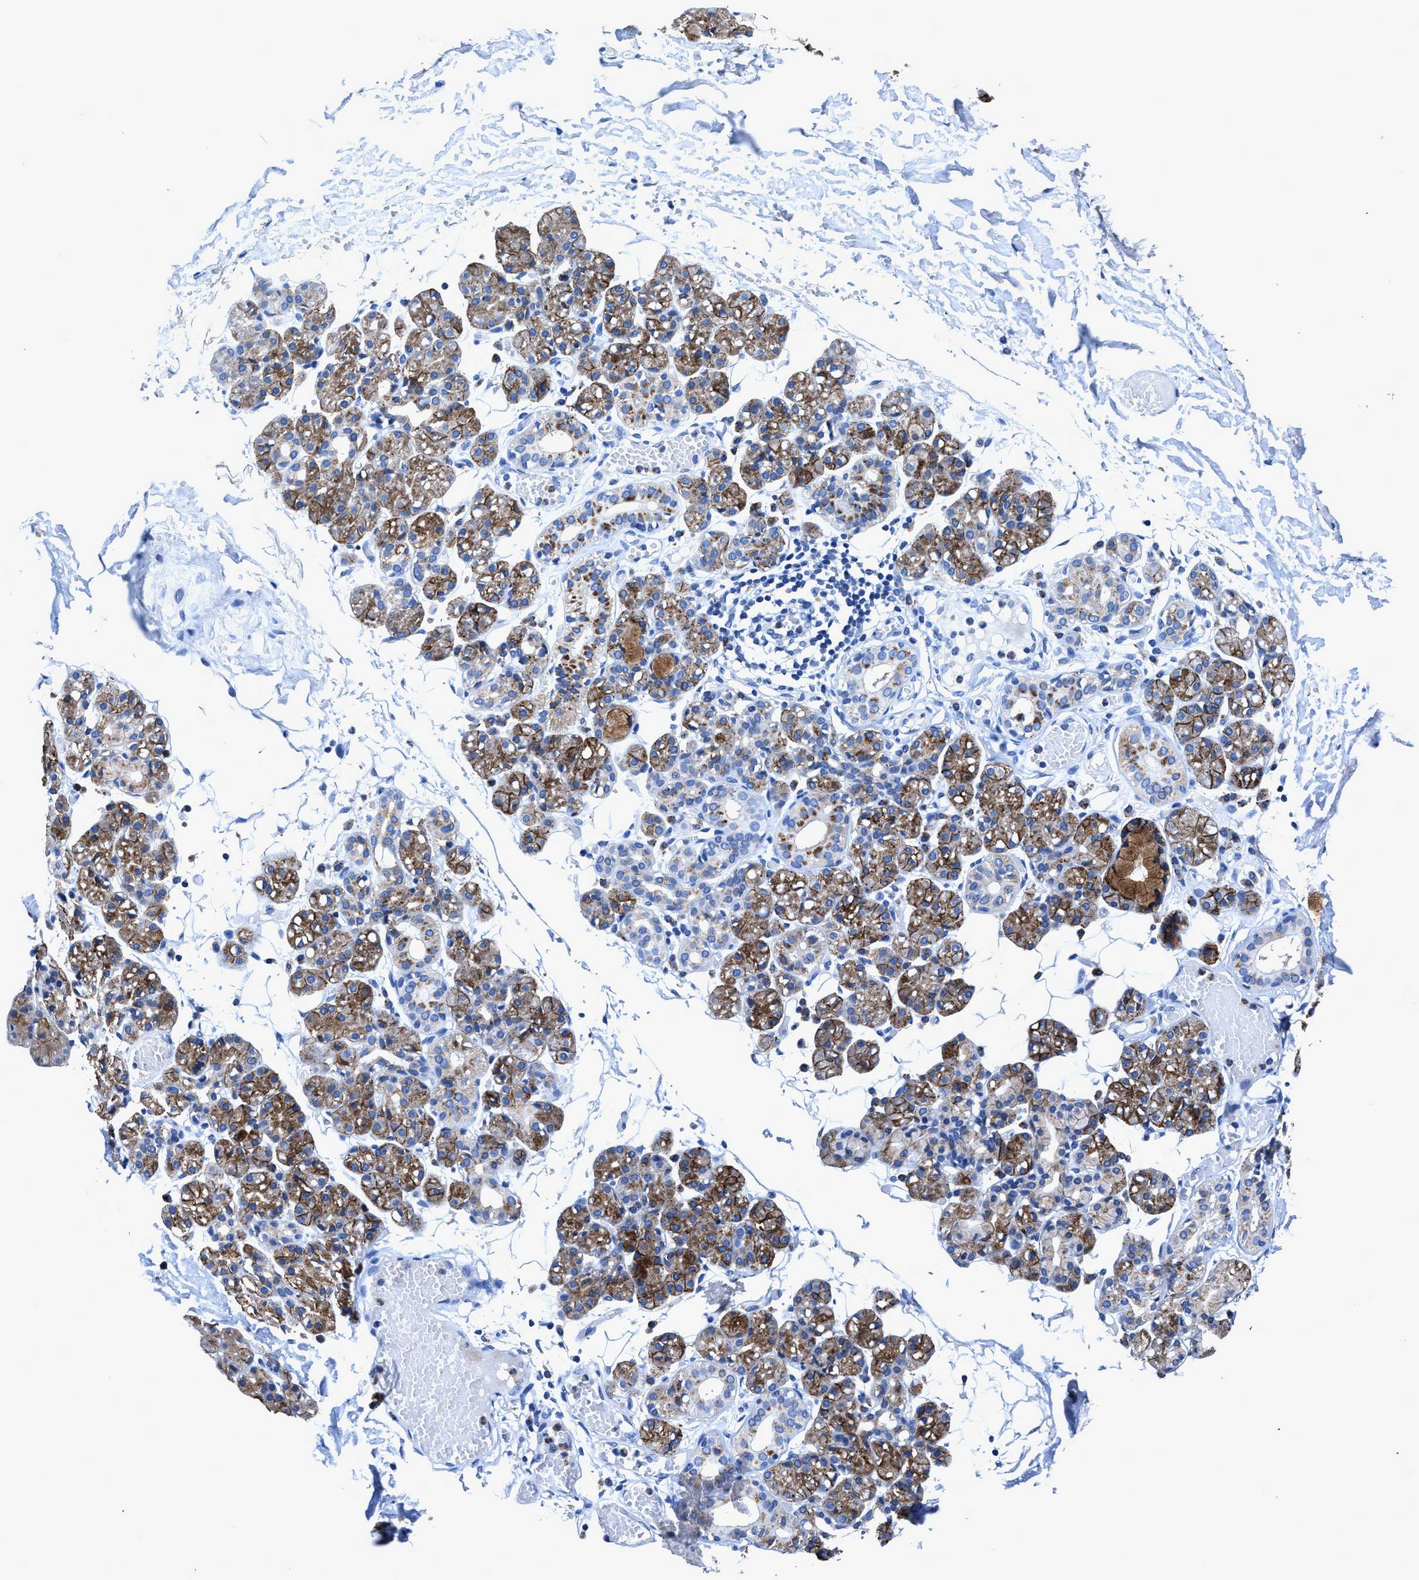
{"staining": {"intensity": "moderate", "quantity": ">75%", "location": "cytoplasmic/membranous"}, "tissue": "salivary gland", "cell_type": "Glandular cells", "image_type": "normal", "snomed": [{"axis": "morphology", "description": "Normal tissue, NOS"}, {"axis": "topography", "description": "Salivary gland"}], "caption": "Human salivary gland stained with a brown dye shows moderate cytoplasmic/membranous positive staining in about >75% of glandular cells.", "gene": "UBR4", "patient": {"sex": "male", "age": 63}}